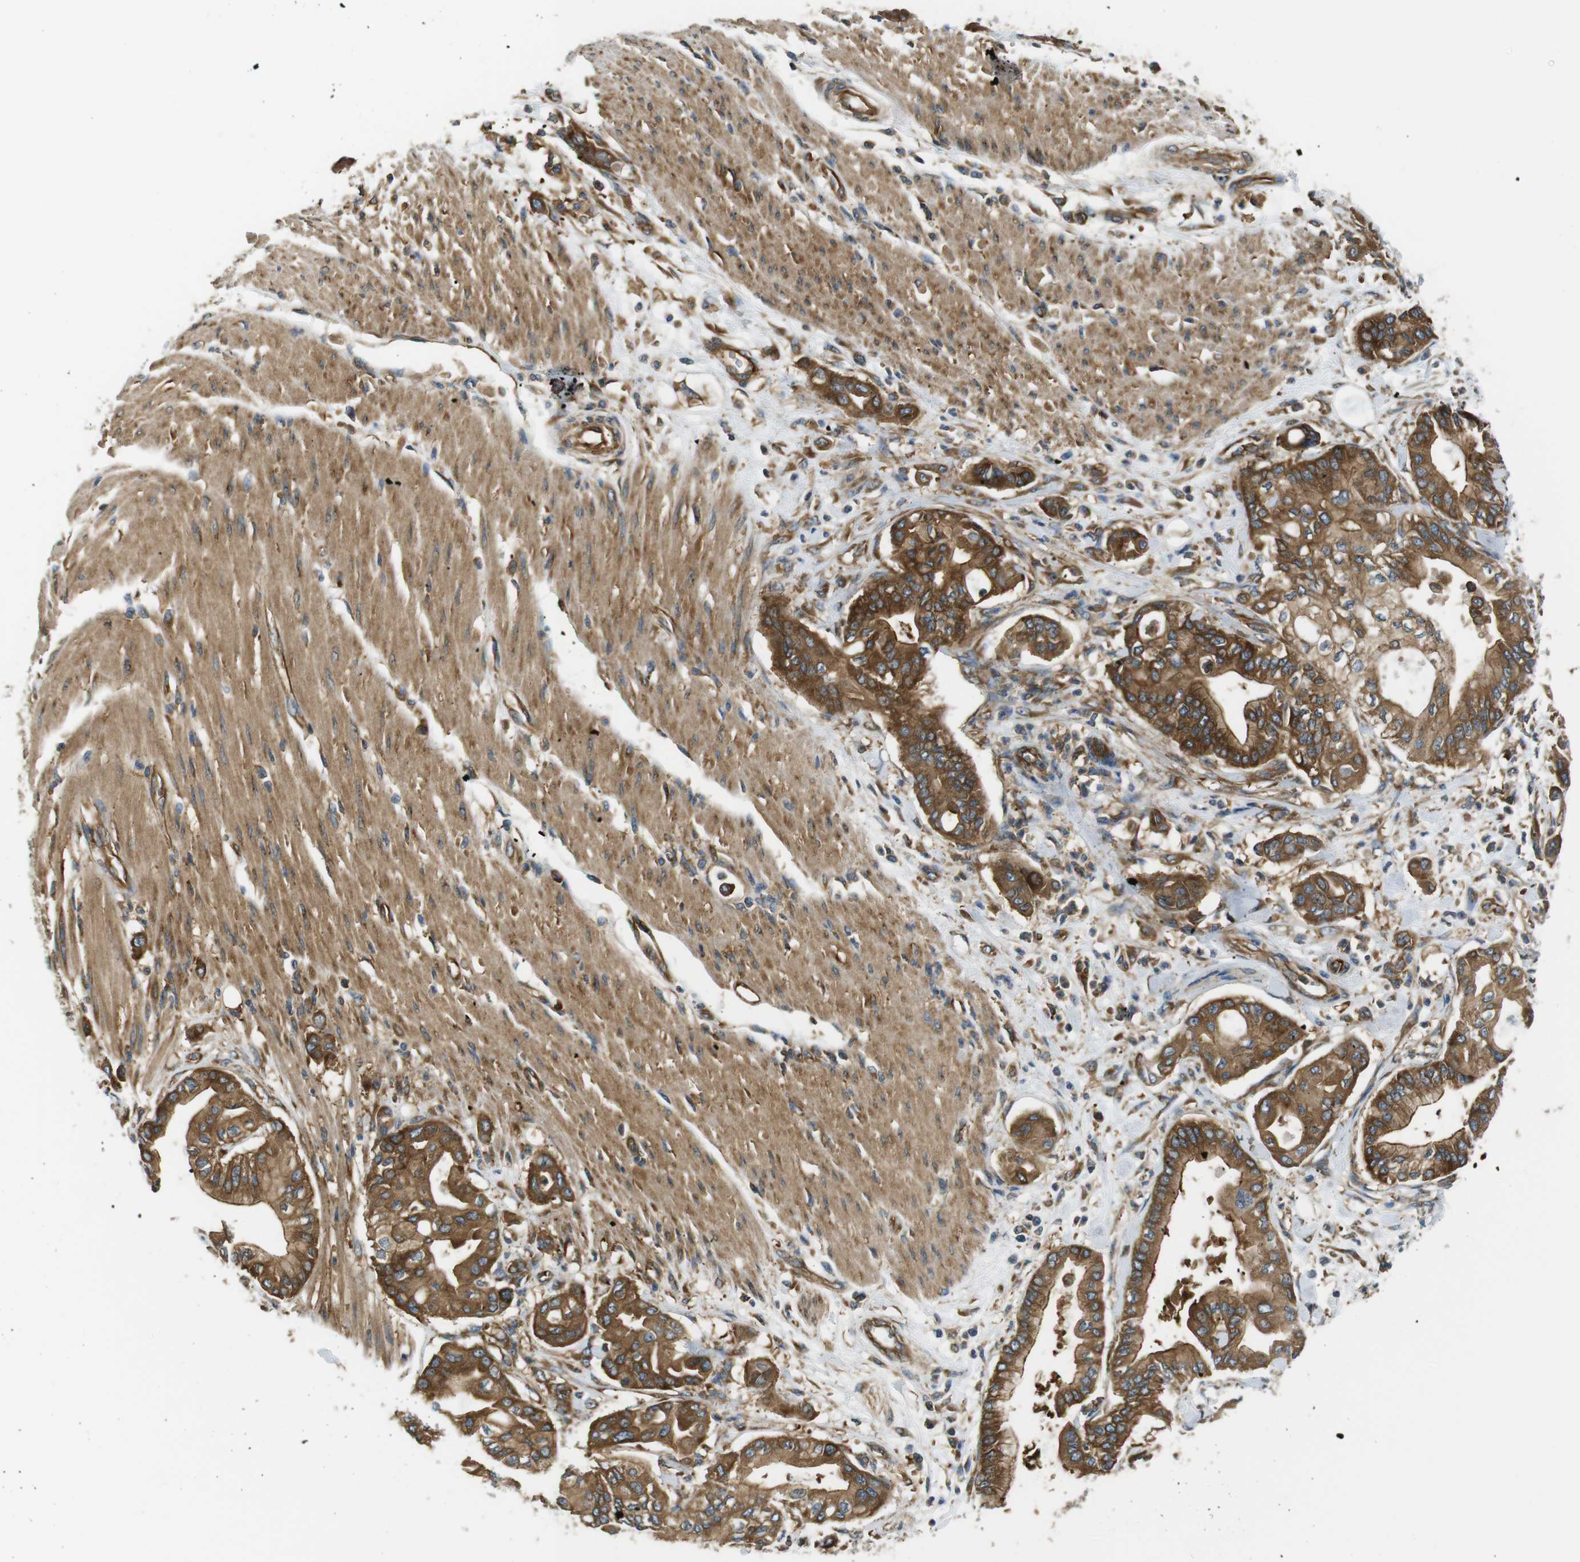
{"staining": {"intensity": "moderate", "quantity": ">75%", "location": "cytoplasmic/membranous"}, "tissue": "pancreatic cancer", "cell_type": "Tumor cells", "image_type": "cancer", "snomed": [{"axis": "morphology", "description": "Adenocarcinoma, NOS"}, {"axis": "morphology", "description": "Adenocarcinoma, metastatic, NOS"}, {"axis": "topography", "description": "Lymph node"}, {"axis": "topography", "description": "Pancreas"}, {"axis": "topography", "description": "Duodenum"}], "caption": "Protein analysis of pancreatic adenocarcinoma tissue demonstrates moderate cytoplasmic/membranous positivity in about >75% of tumor cells.", "gene": "TSC1", "patient": {"sex": "female", "age": 64}}